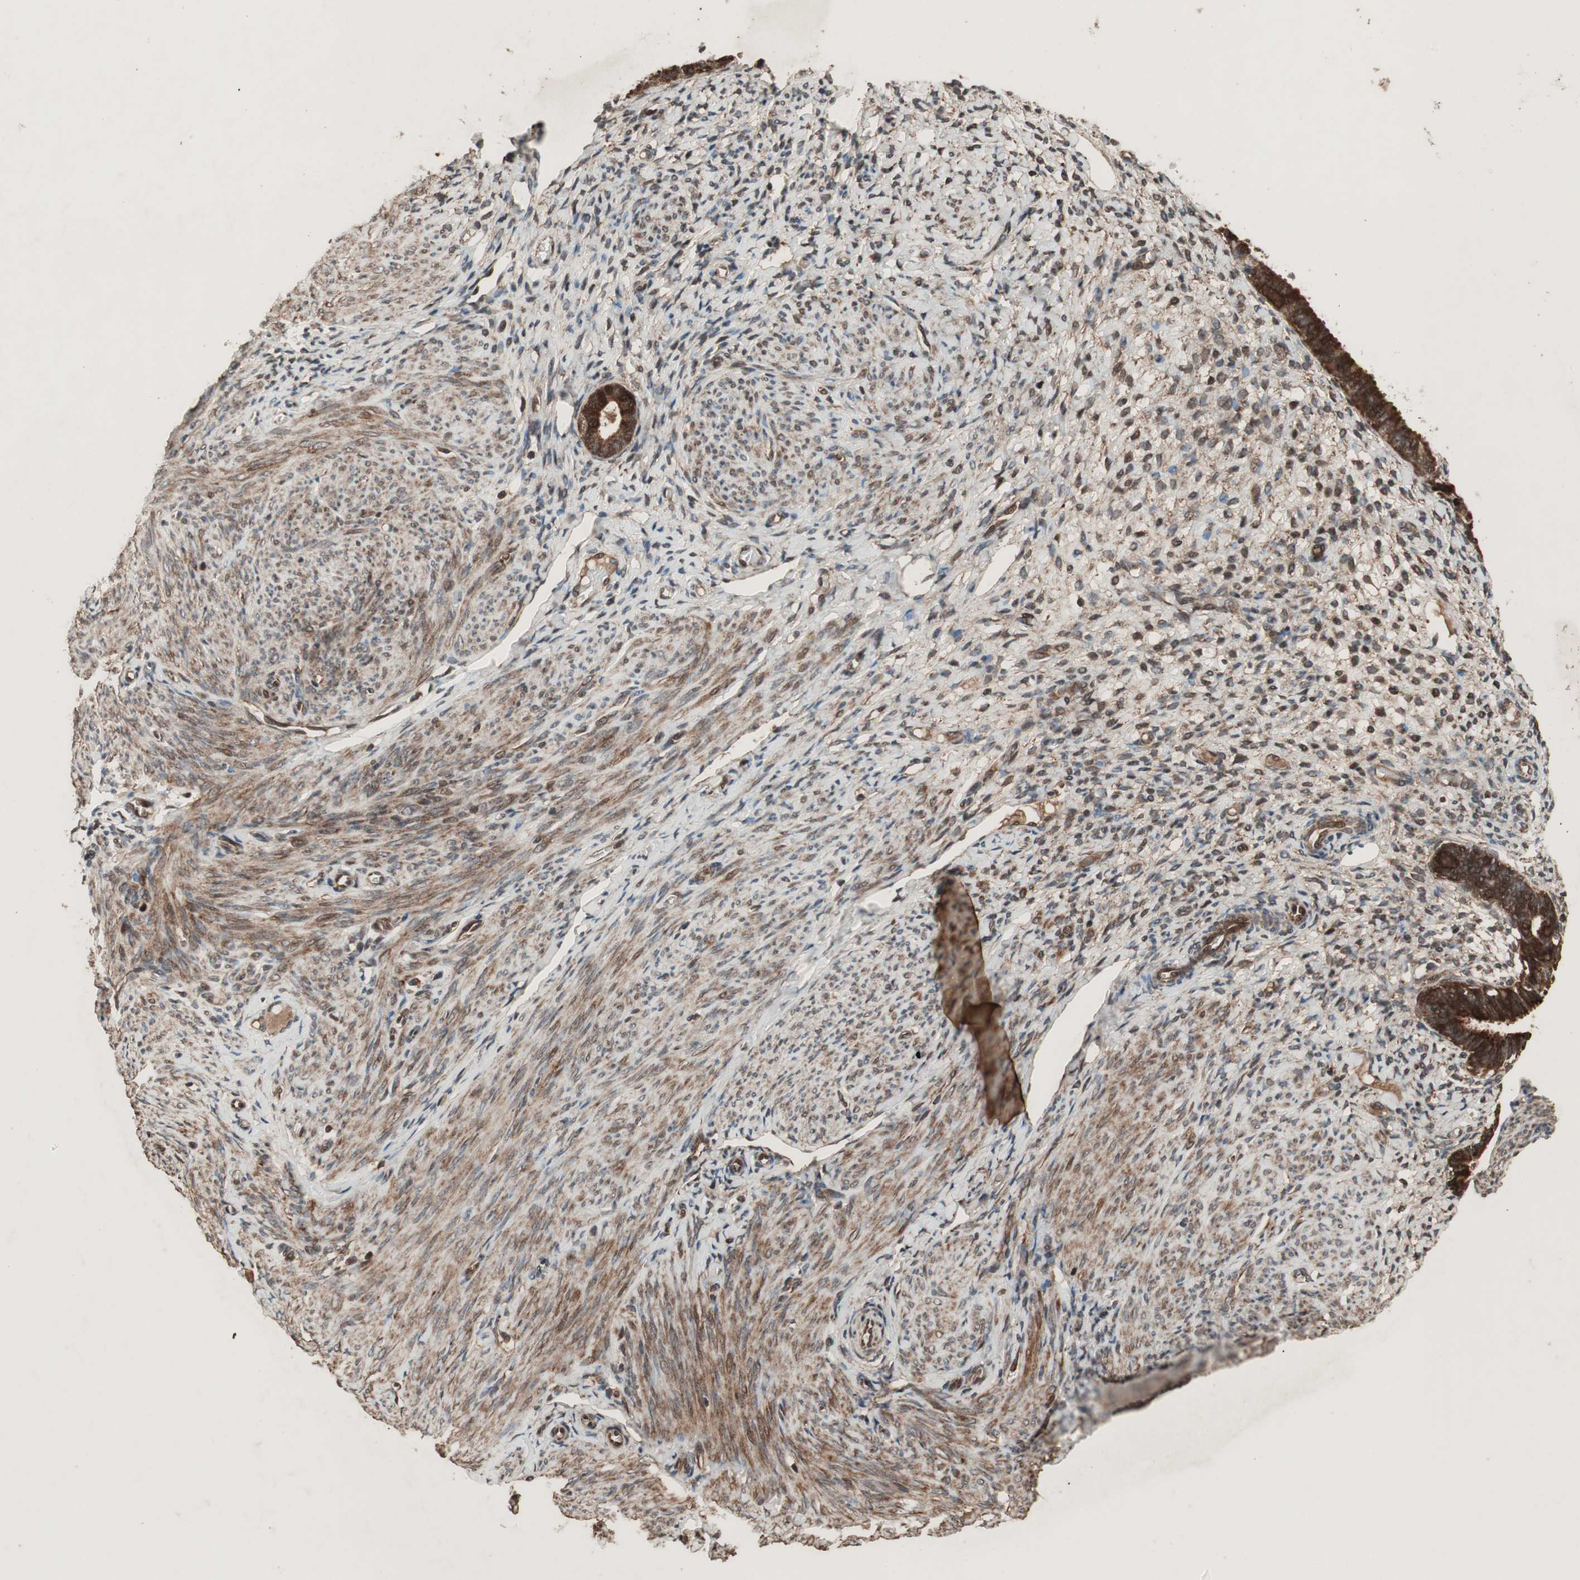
{"staining": {"intensity": "strong", "quantity": ">75%", "location": "cytoplasmic/membranous"}, "tissue": "endometrium", "cell_type": "Cells in endometrial stroma", "image_type": "normal", "snomed": [{"axis": "morphology", "description": "Normal tissue, NOS"}, {"axis": "topography", "description": "Endometrium"}], "caption": "About >75% of cells in endometrial stroma in unremarkable human endometrium display strong cytoplasmic/membranous protein staining as visualized by brown immunohistochemical staining.", "gene": "RAB1A", "patient": {"sex": "female", "age": 61}}